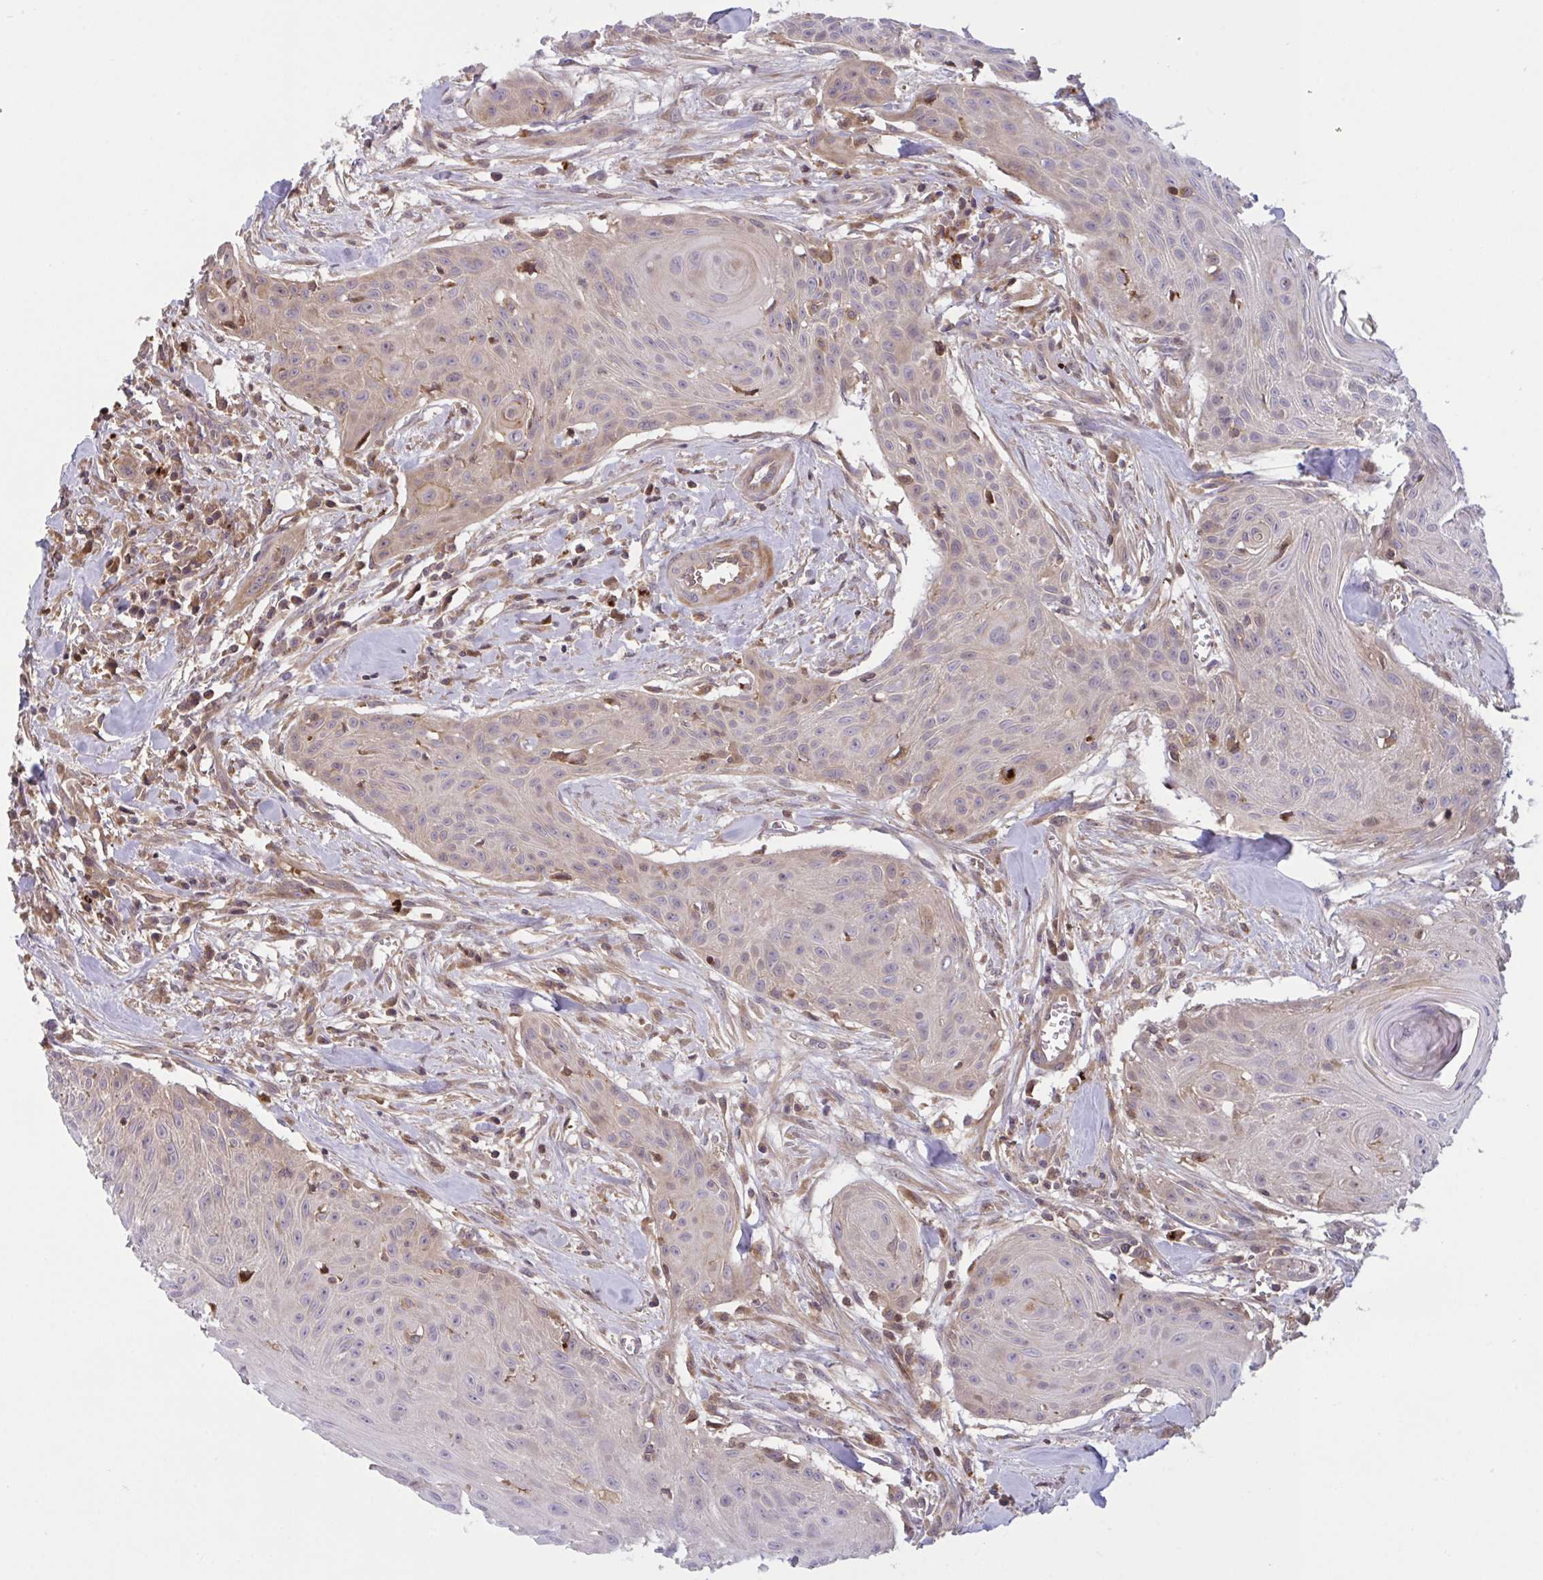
{"staining": {"intensity": "weak", "quantity": "25%-75%", "location": "cytoplasmic/membranous"}, "tissue": "head and neck cancer", "cell_type": "Tumor cells", "image_type": "cancer", "snomed": [{"axis": "morphology", "description": "Squamous cell carcinoma, NOS"}, {"axis": "topography", "description": "Lymph node"}, {"axis": "topography", "description": "Salivary gland"}, {"axis": "topography", "description": "Head-Neck"}], "caption": "Tumor cells demonstrate weak cytoplasmic/membranous expression in approximately 25%-75% of cells in head and neck cancer.", "gene": "IL1R1", "patient": {"sex": "female", "age": 74}}